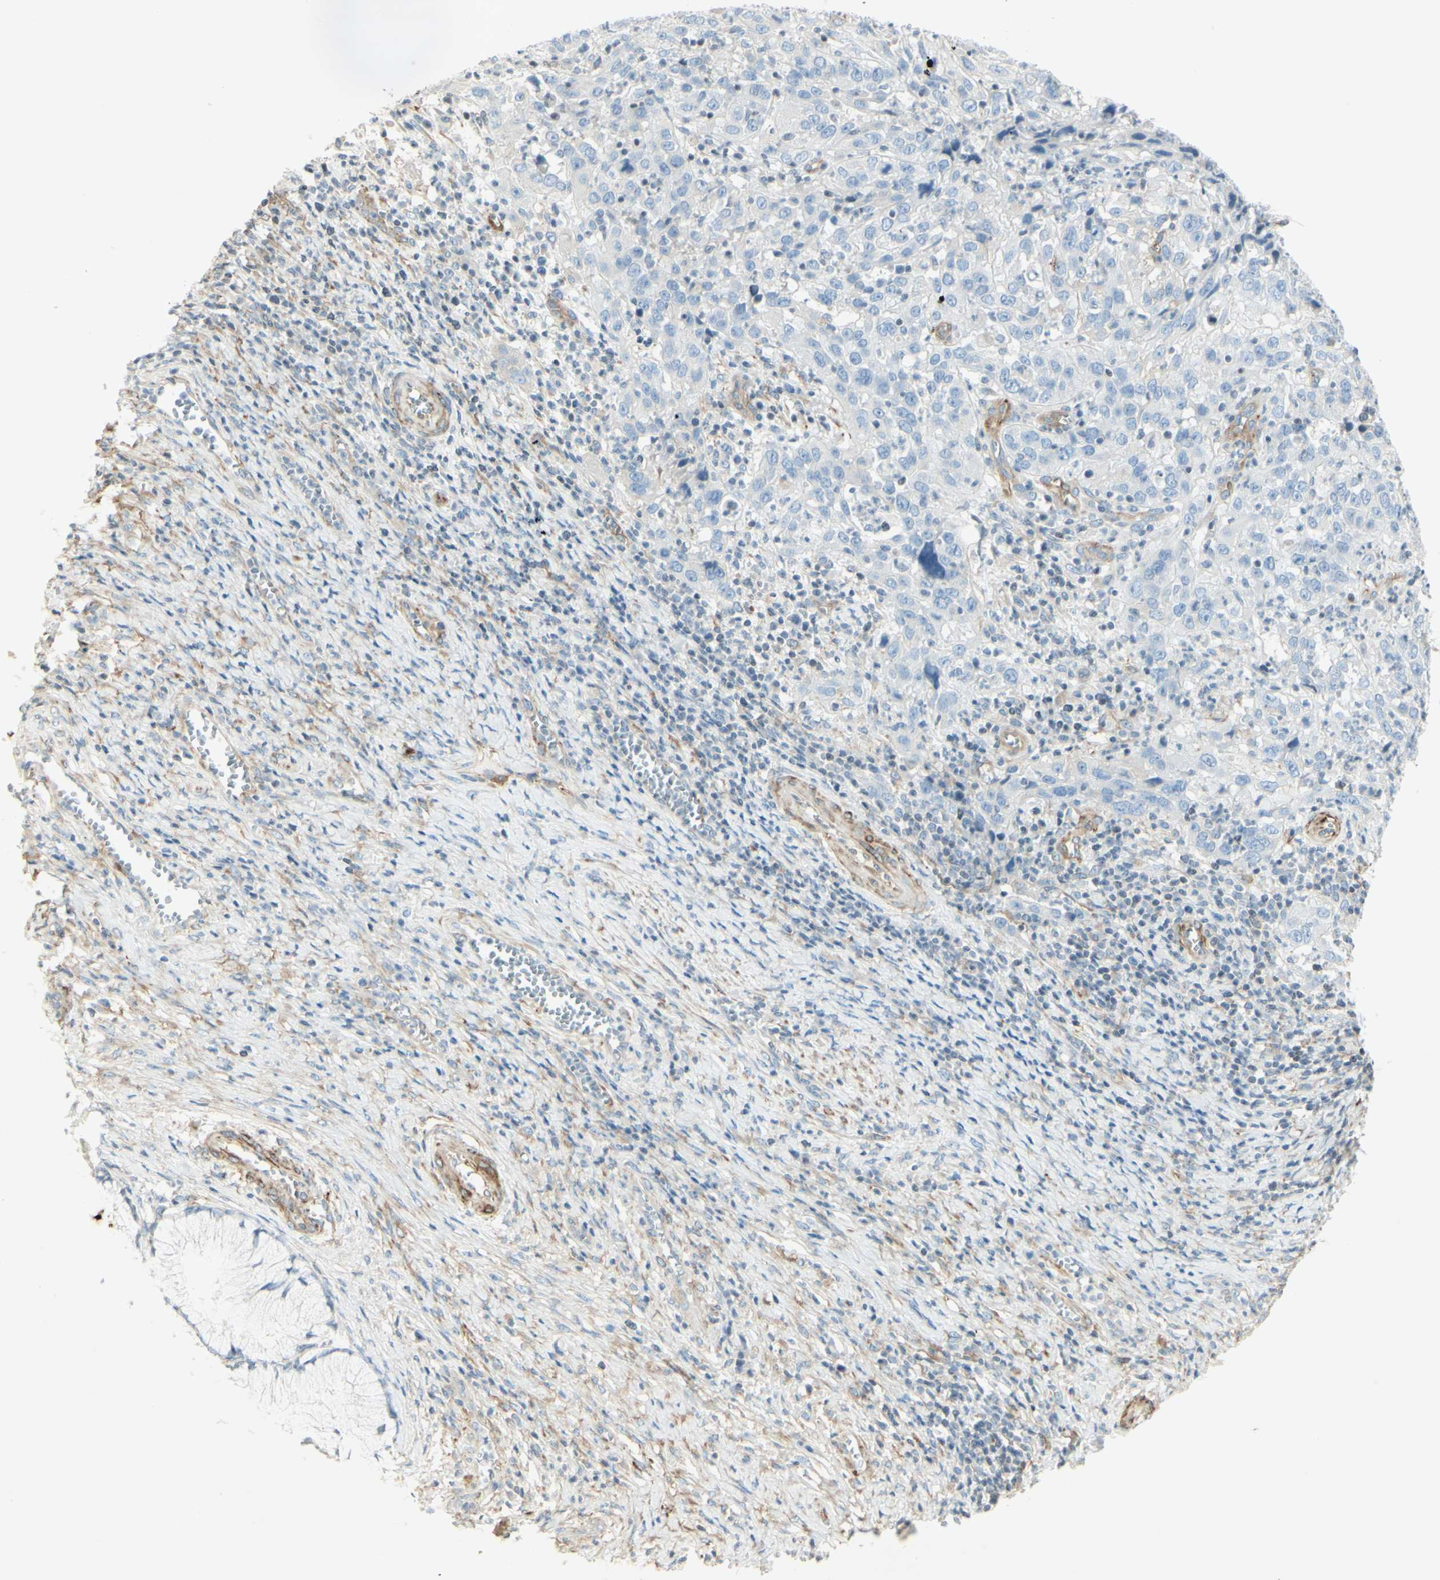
{"staining": {"intensity": "negative", "quantity": "none", "location": "none"}, "tissue": "cervical cancer", "cell_type": "Tumor cells", "image_type": "cancer", "snomed": [{"axis": "morphology", "description": "Squamous cell carcinoma, NOS"}, {"axis": "topography", "description": "Cervix"}], "caption": "Tumor cells show no significant protein positivity in squamous cell carcinoma (cervical). (Immunohistochemistry, brightfield microscopy, high magnification).", "gene": "MAP1B", "patient": {"sex": "female", "age": 32}}